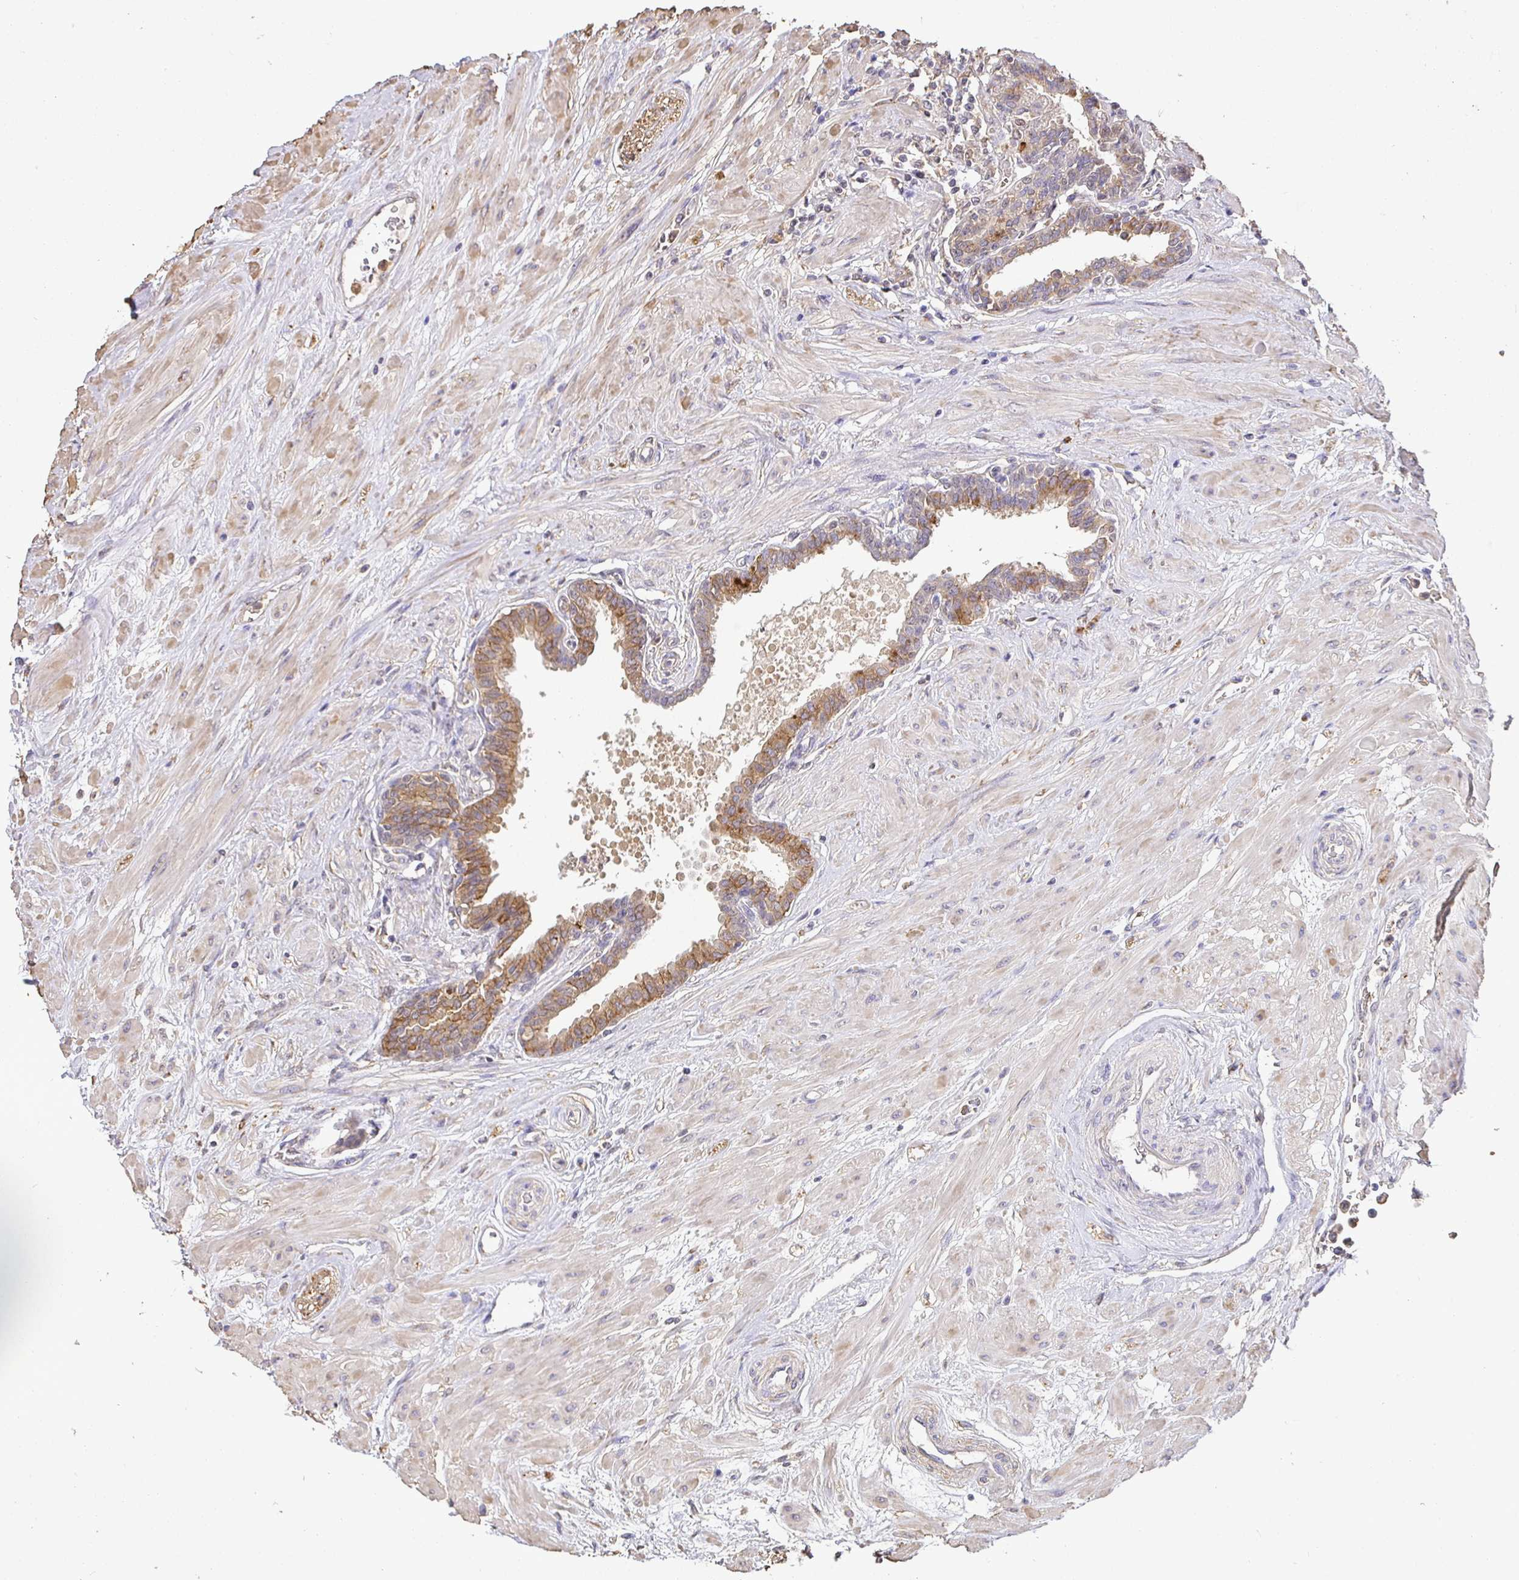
{"staining": {"intensity": "moderate", "quantity": "25%-75%", "location": "cytoplasmic/membranous"}, "tissue": "seminal vesicle", "cell_type": "Glandular cells", "image_type": "normal", "snomed": [{"axis": "morphology", "description": "Normal tissue, NOS"}, {"axis": "topography", "description": "Prostate"}, {"axis": "topography", "description": "Seminal veicle"}], "caption": "Immunohistochemical staining of normal seminal vesicle exhibits medium levels of moderate cytoplasmic/membranous staining in about 25%-75% of glandular cells. The staining is performed using DAB brown chromogen to label protein expression. The nuclei are counter-stained blue using hematoxylin.", "gene": "MAPK8IP3", "patient": {"sex": "male", "age": 60}}